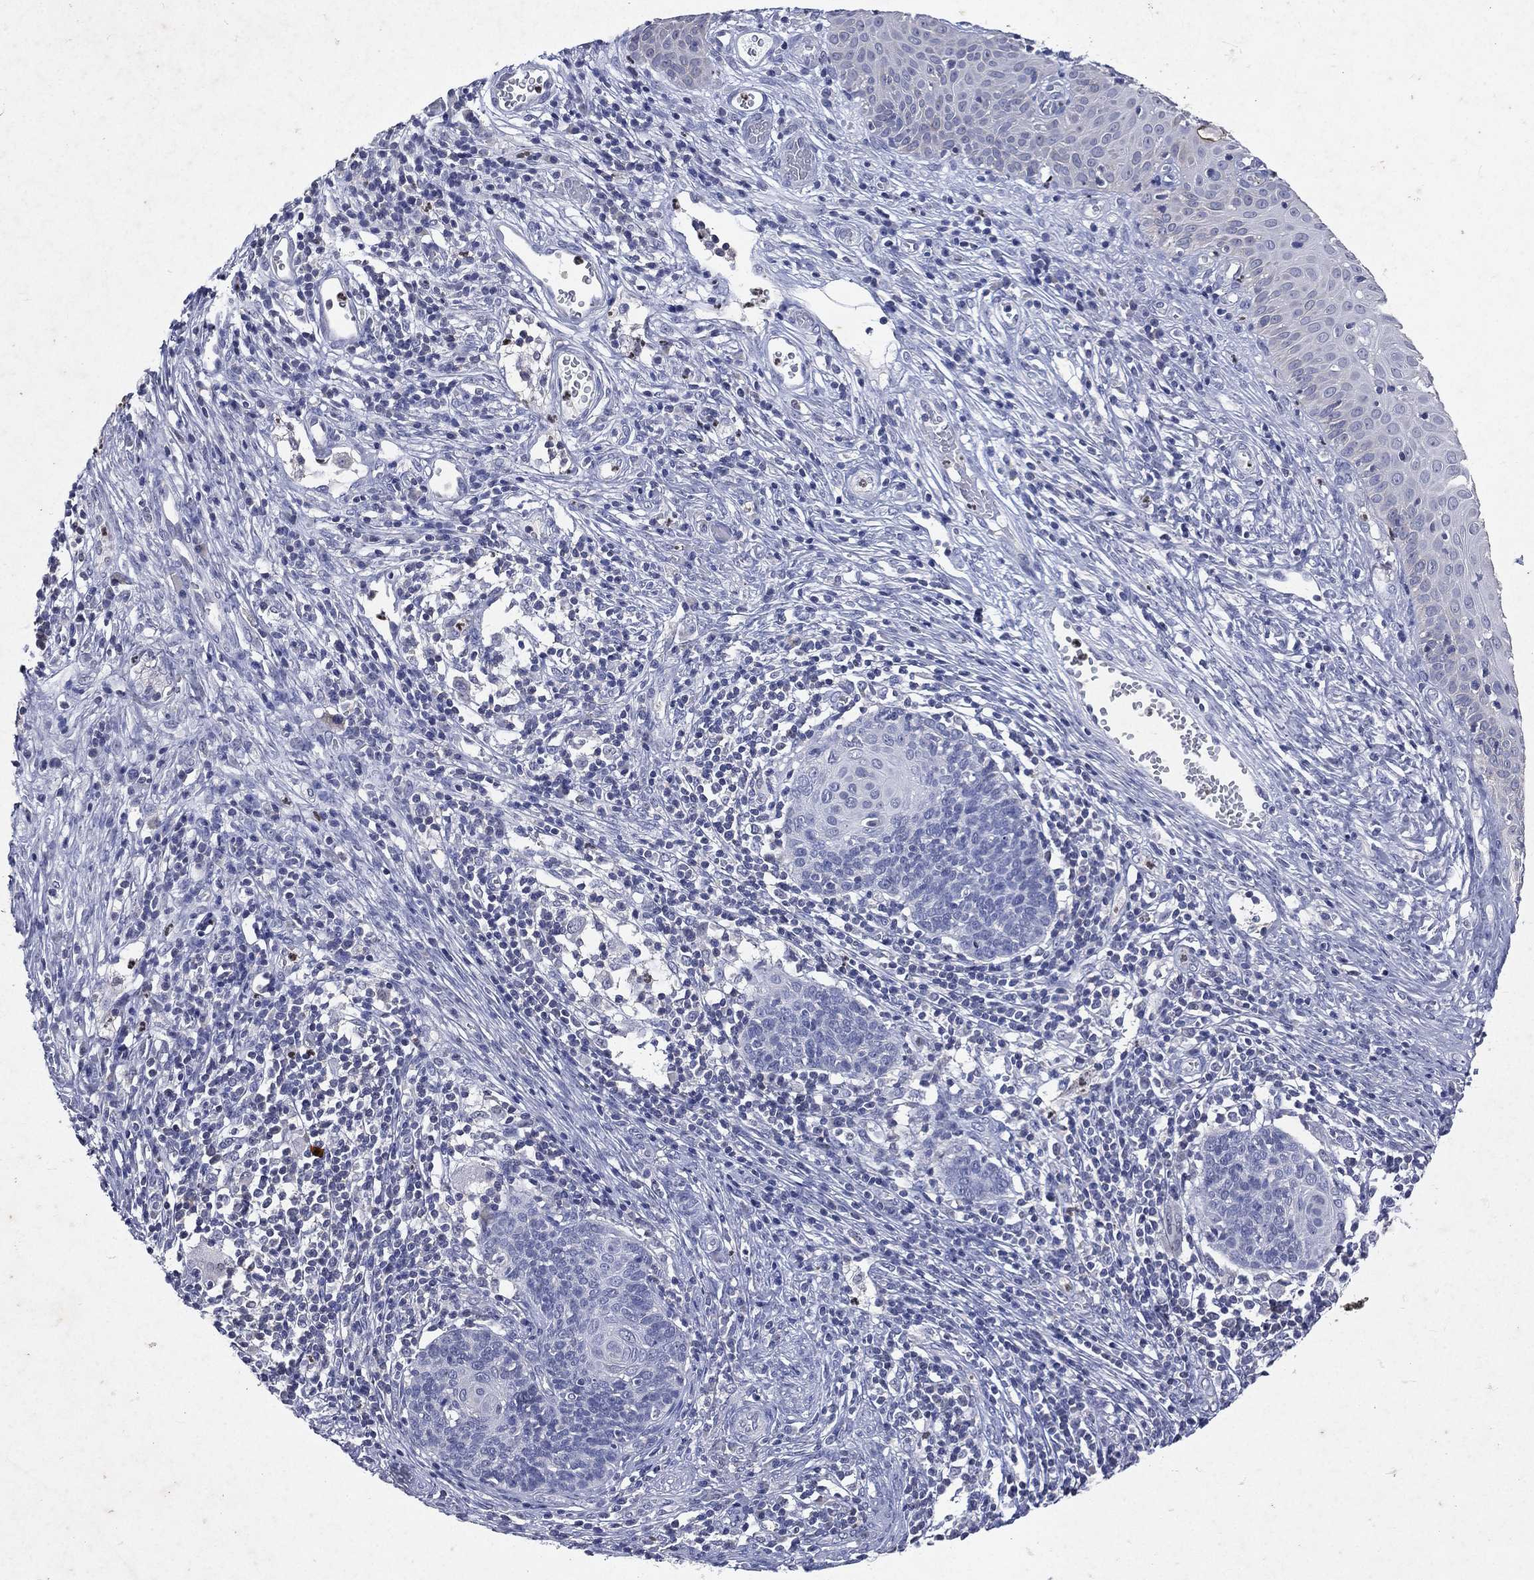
{"staining": {"intensity": "negative", "quantity": "none", "location": "none"}, "tissue": "cervical cancer", "cell_type": "Tumor cells", "image_type": "cancer", "snomed": [{"axis": "morphology", "description": "Normal tissue, NOS"}, {"axis": "morphology", "description": "Squamous cell carcinoma, NOS"}, {"axis": "topography", "description": "Cervix"}], "caption": "This is an immunohistochemistry (IHC) photomicrograph of human cervical cancer (squamous cell carcinoma). There is no expression in tumor cells.", "gene": "SLC34A2", "patient": {"sex": "female", "age": 39}}